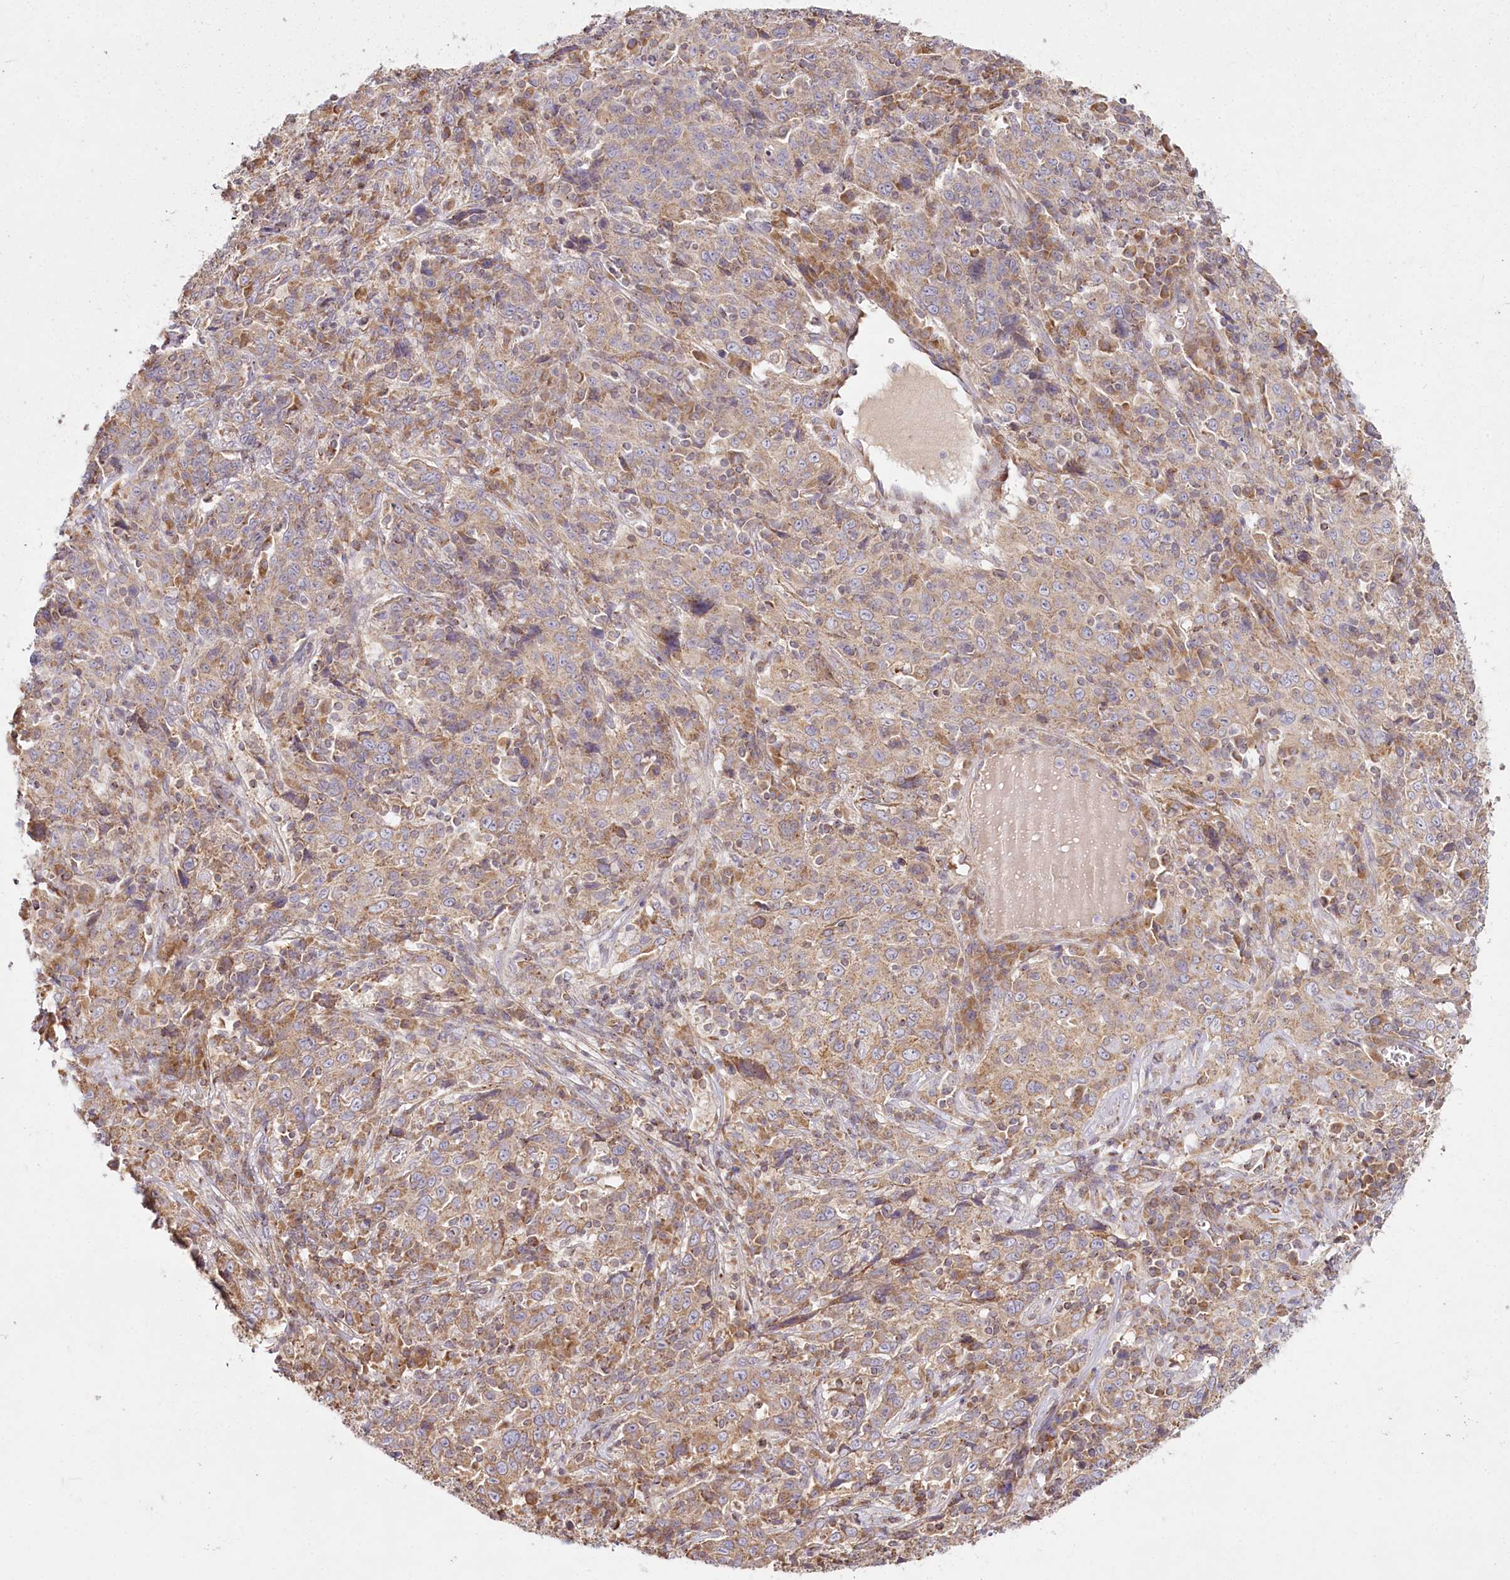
{"staining": {"intensity": "moderate", "quantity": ">75%", "location": "cytoplasmic/membranous"}, "tissue": "cervical cancer", "cell_type": "Tumor cells", "image_type": "cancer", "snomed": [{"axis": "morphology", "description": "Squamous cell carcinoma, NOS"}, {"axis": "topography", "description": "Cervix"}], "caption": "Protein expression analysis of squamous cell carcinoma (cervical) shows moderate cytoplasmic/membranous staining in about >75% of tumor cells.", "gene": "ACOX2", "patient": {"sex": "female", "age": 46}}